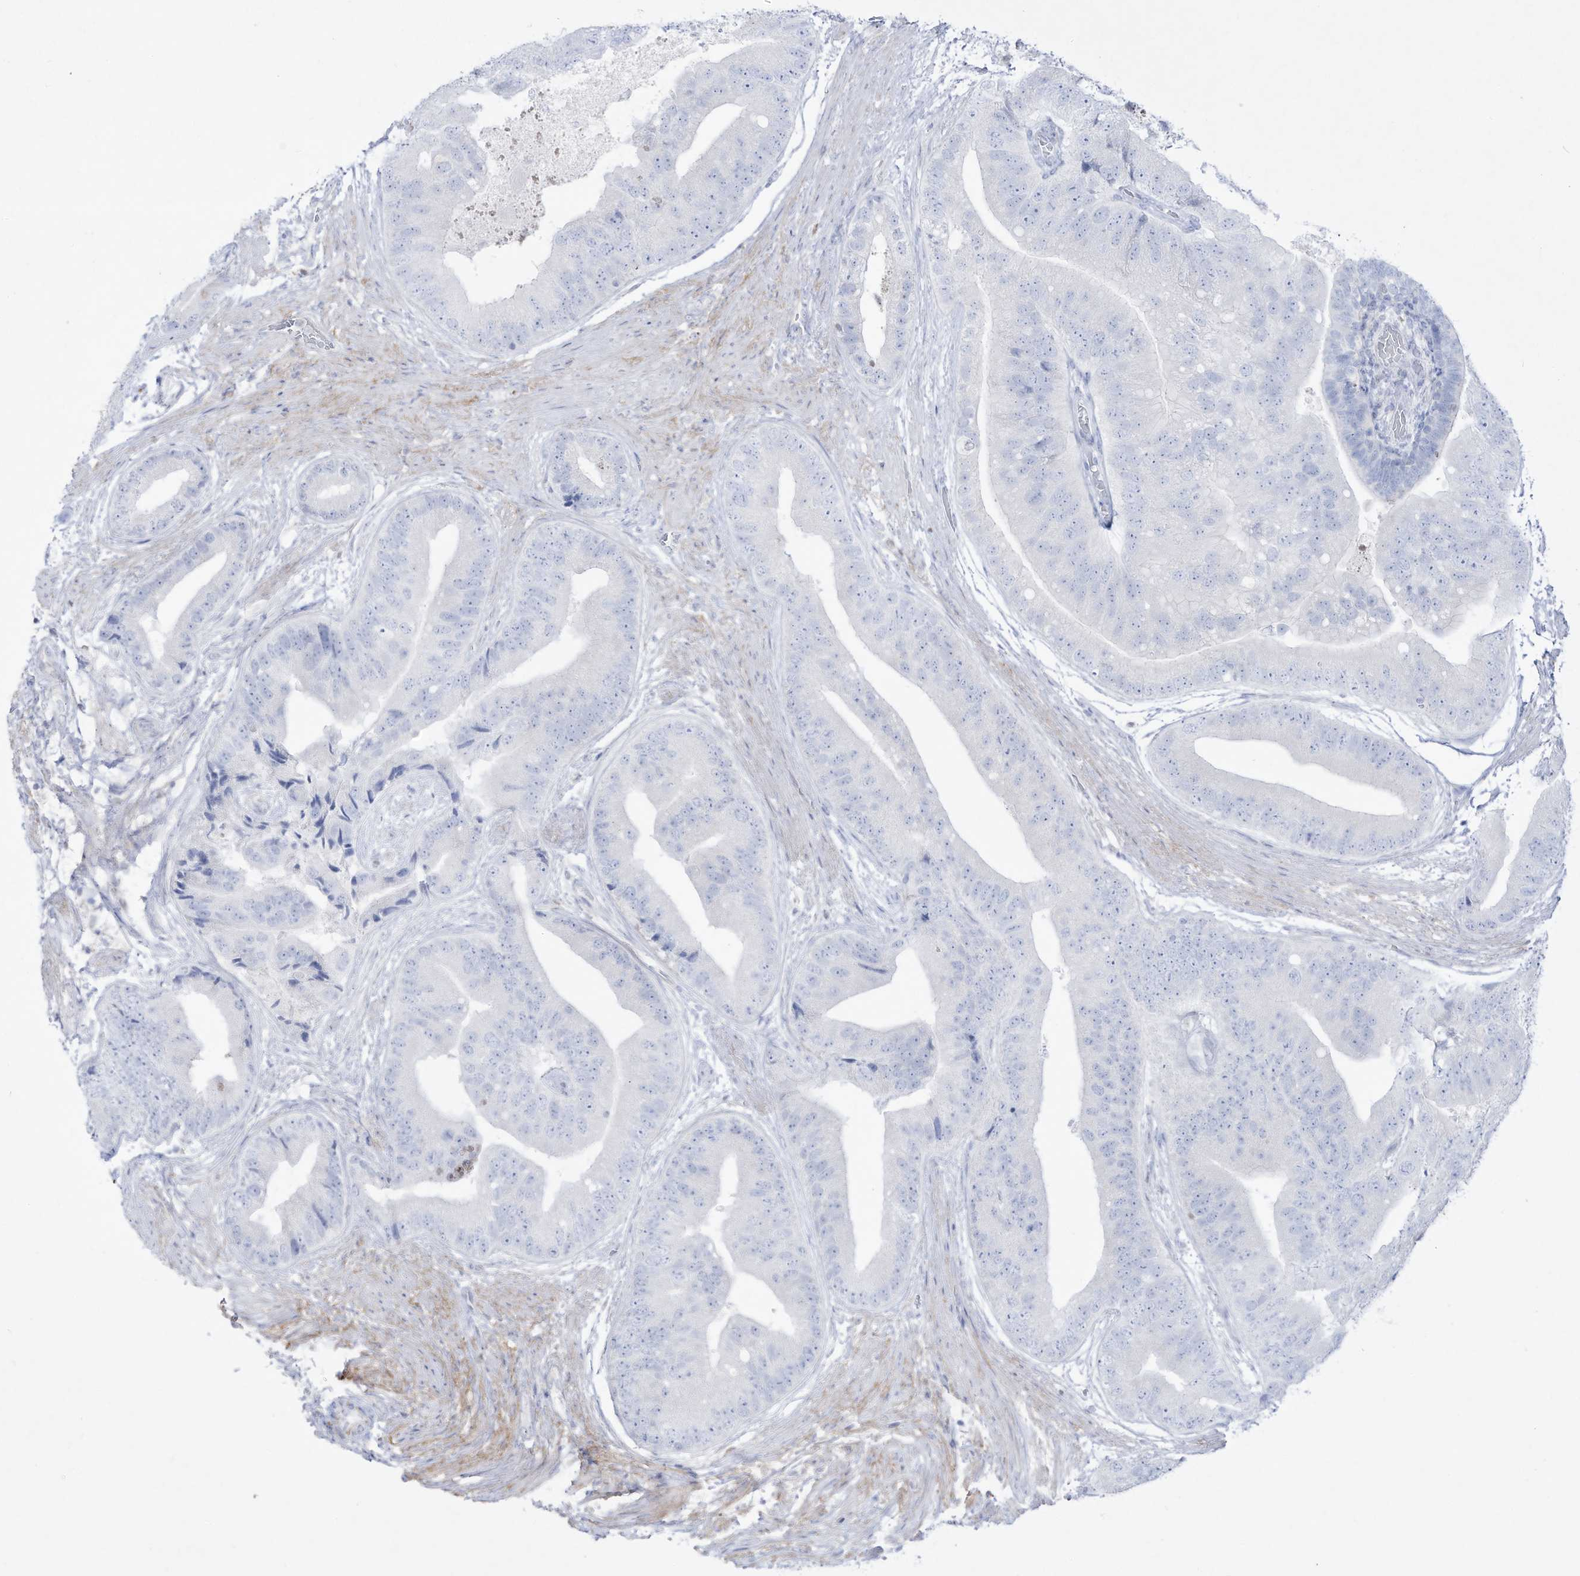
{"staining": {"intensity": "negative", "quantity": "none", "location": "none"}, "tissue": "prostate cancer", "cell_type": "Tumor cells", "image_type": "cancer", "snomed": [{"axis": "morphology", "description": "Adenocarcinoma, High grade"}, {"axis": "topography", "description": "Prostate"}], "caption": "This photomicrograph is of prostate high-grade adenocarcinoma stained with immunohistochemistry to label a protein in brown with the nuclei are counter-stained blue. There is no staining in tumor cells.", "gene": "DMKN", "patient": {"sex": "male", "age": 70}}